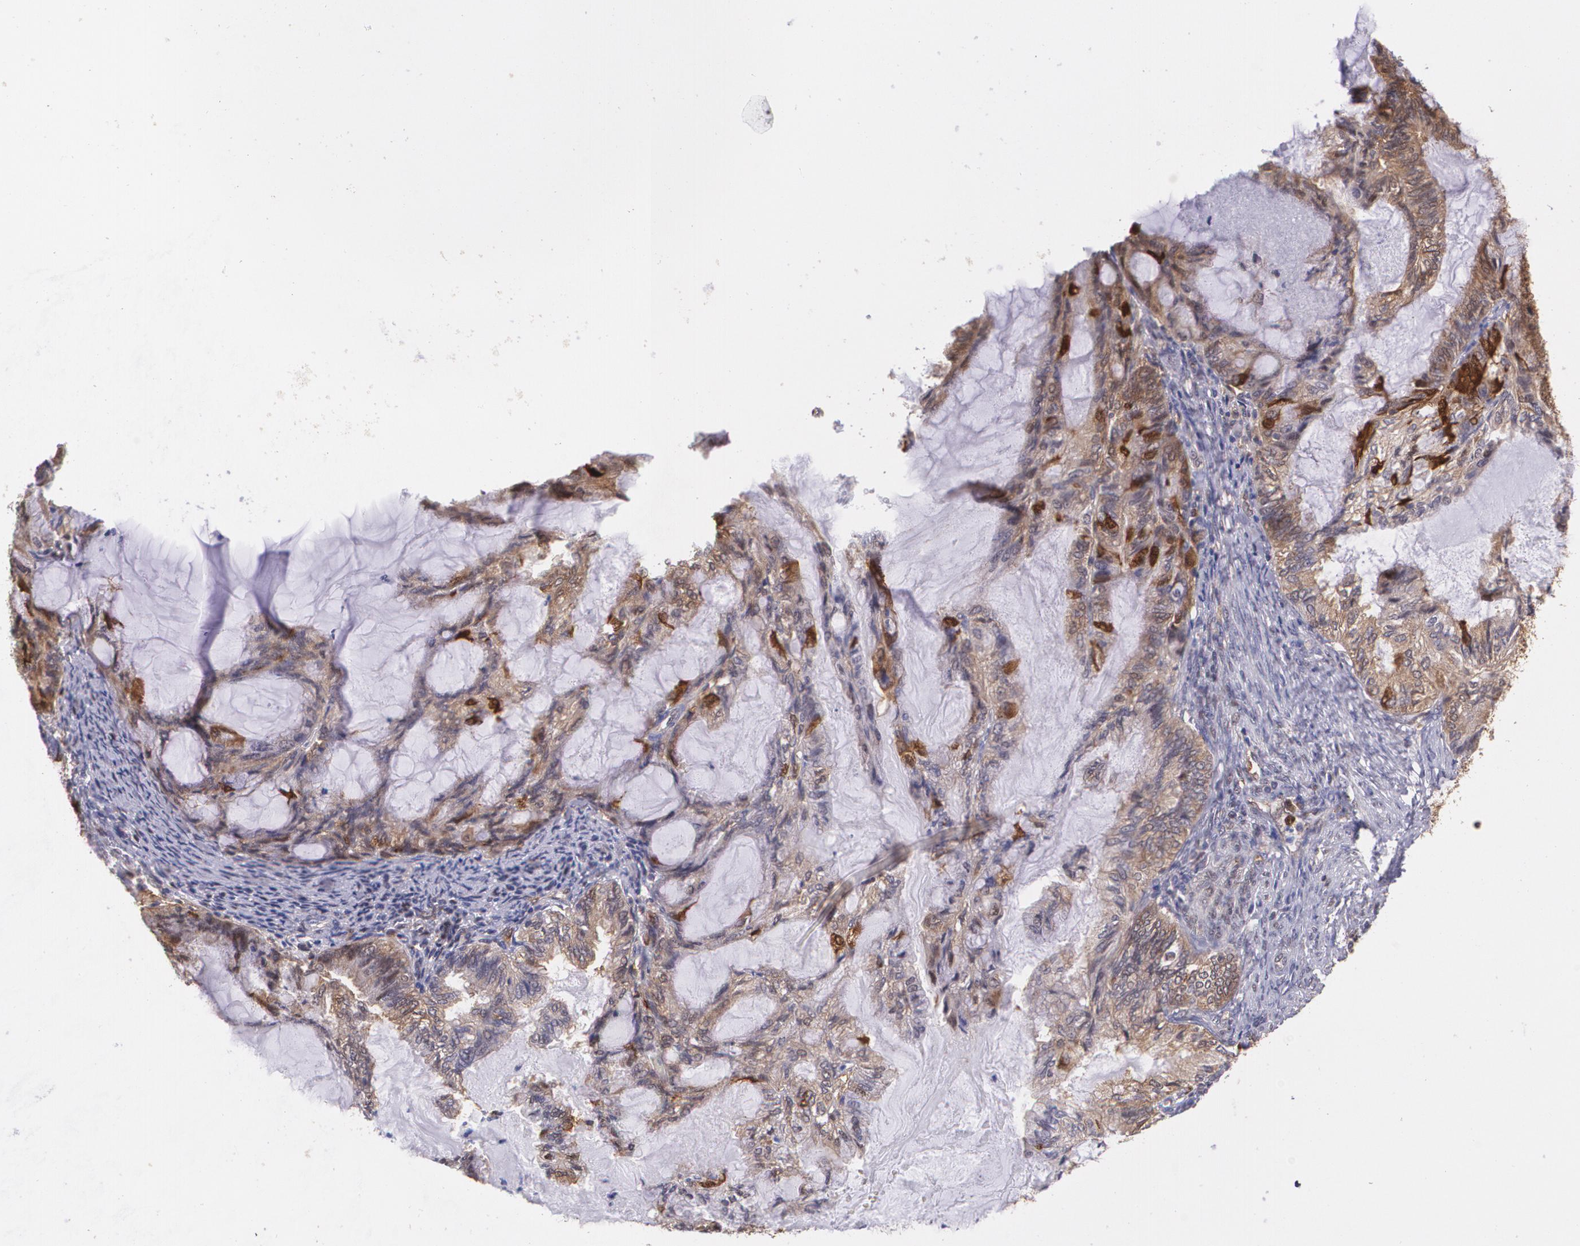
{"staining": {"intensity": "moderate", "quantity": ">75%", "location": "cytoplasmic/membranous"}, "tissue": "endometrial cancer", "cell_type": "Tumor cells", "image_type": "cancer", "snomed": [{"axis": "morphology", "description": "Adenocarcinoma, NOS"}, {"axis": "topography", "description": "Endometrium"}], "caption": "Moderate cytoplasmic/membranous expression for a protein is present in approximately >75% of tumor cells of endometrial cancer using IHC.", "gene": "HSPH1", "patient": {"sex": "female", "age": 86}}